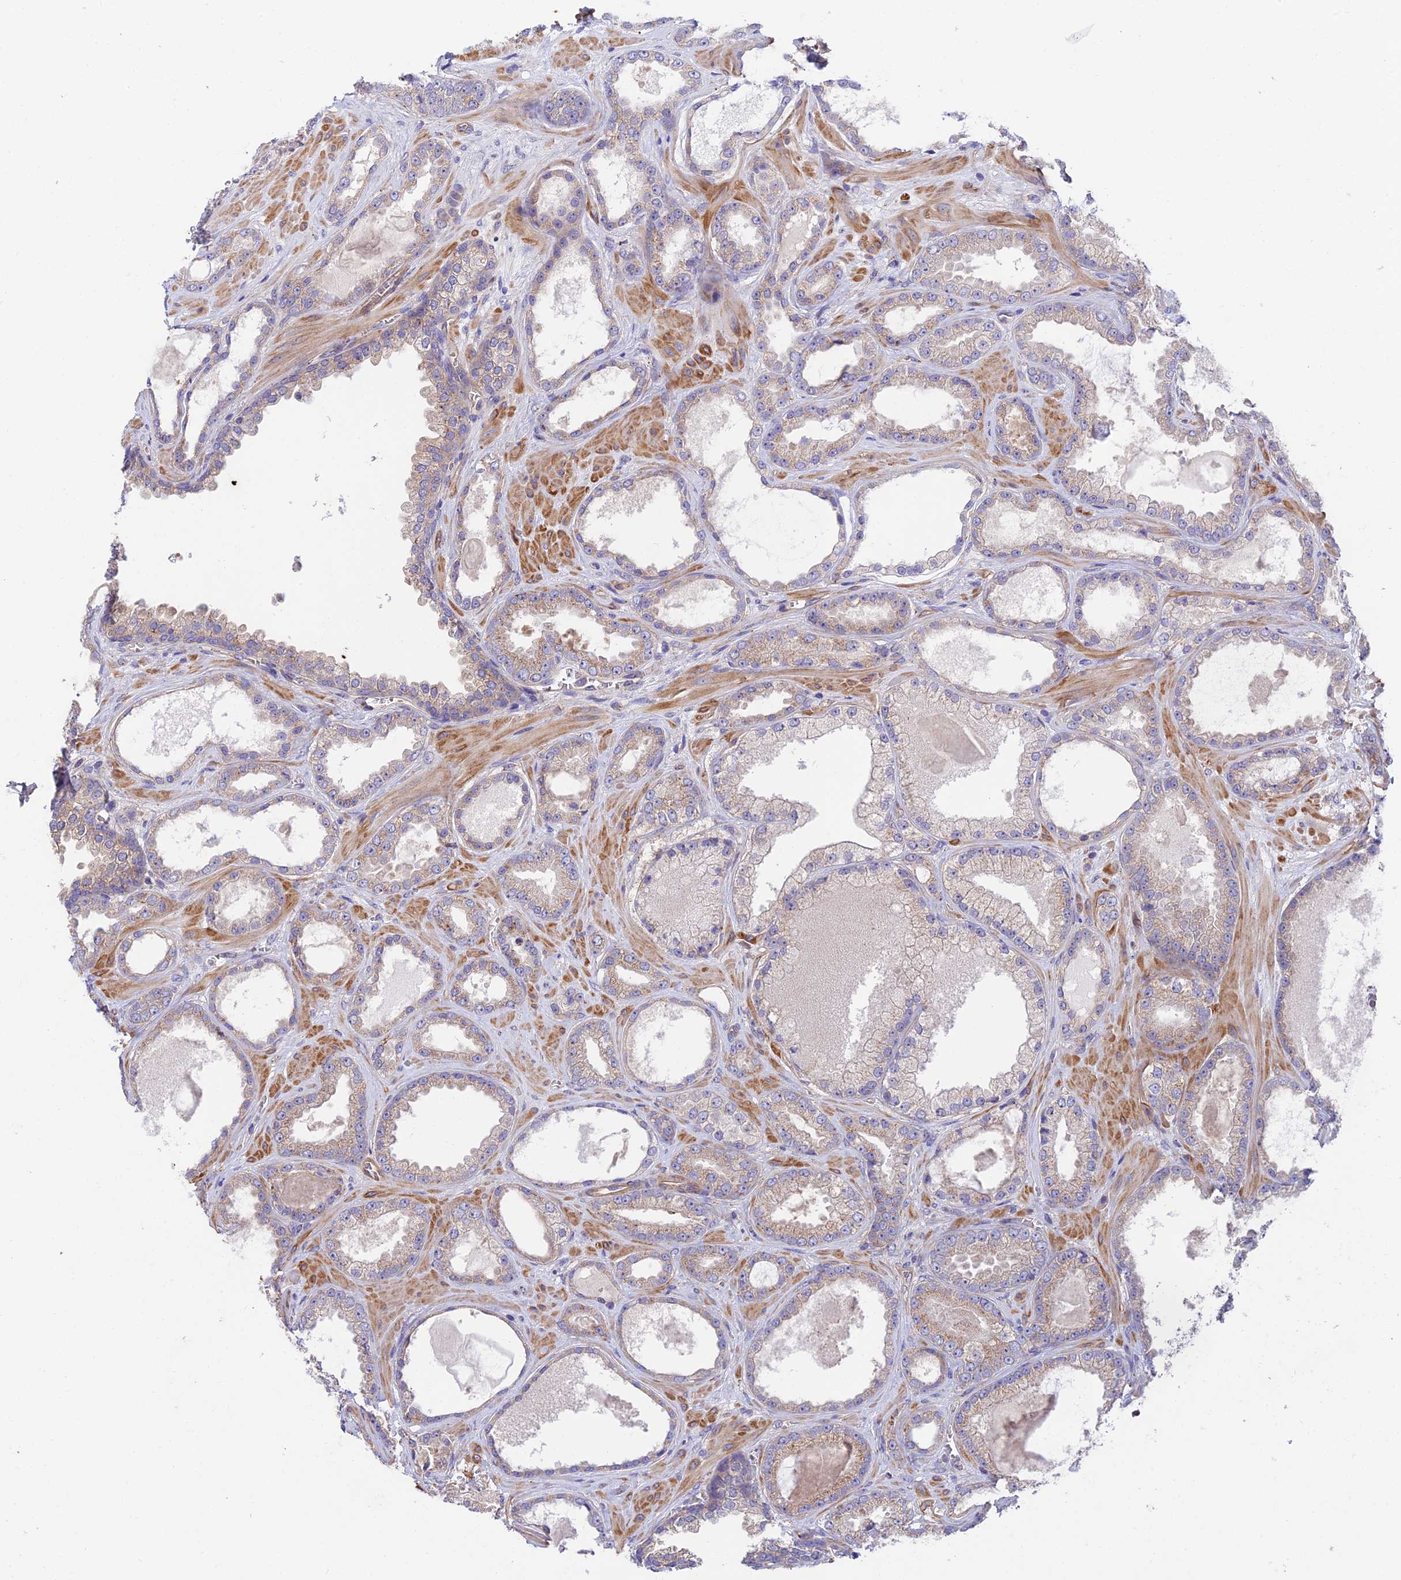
{"staining": {"intensity": "weak", "quantity": "25%-75%", "location": "cytoplasmic/membranous"}, "tissue": "prostate cancer", "cell_type": "Tumor cells", "image_type": "cancer", "snomed": [{"axis": "morphology", "description": "Adenocarcinoma, Low grade"}, {"axis": "topography", "description": "Prostate"}], "caption": "Low-grade adenocarcinoma (prostate) stained with IHC demonstrates weak cytoplasmic/membranous positivity in about 25%-75% of tumor cells. (DAB (3,3'-diaminobenzidine) = brown stain, brightfield microscopy at high magnification).", "gene": "QRFP", "patient": {"sex": "male", "age": 57}}